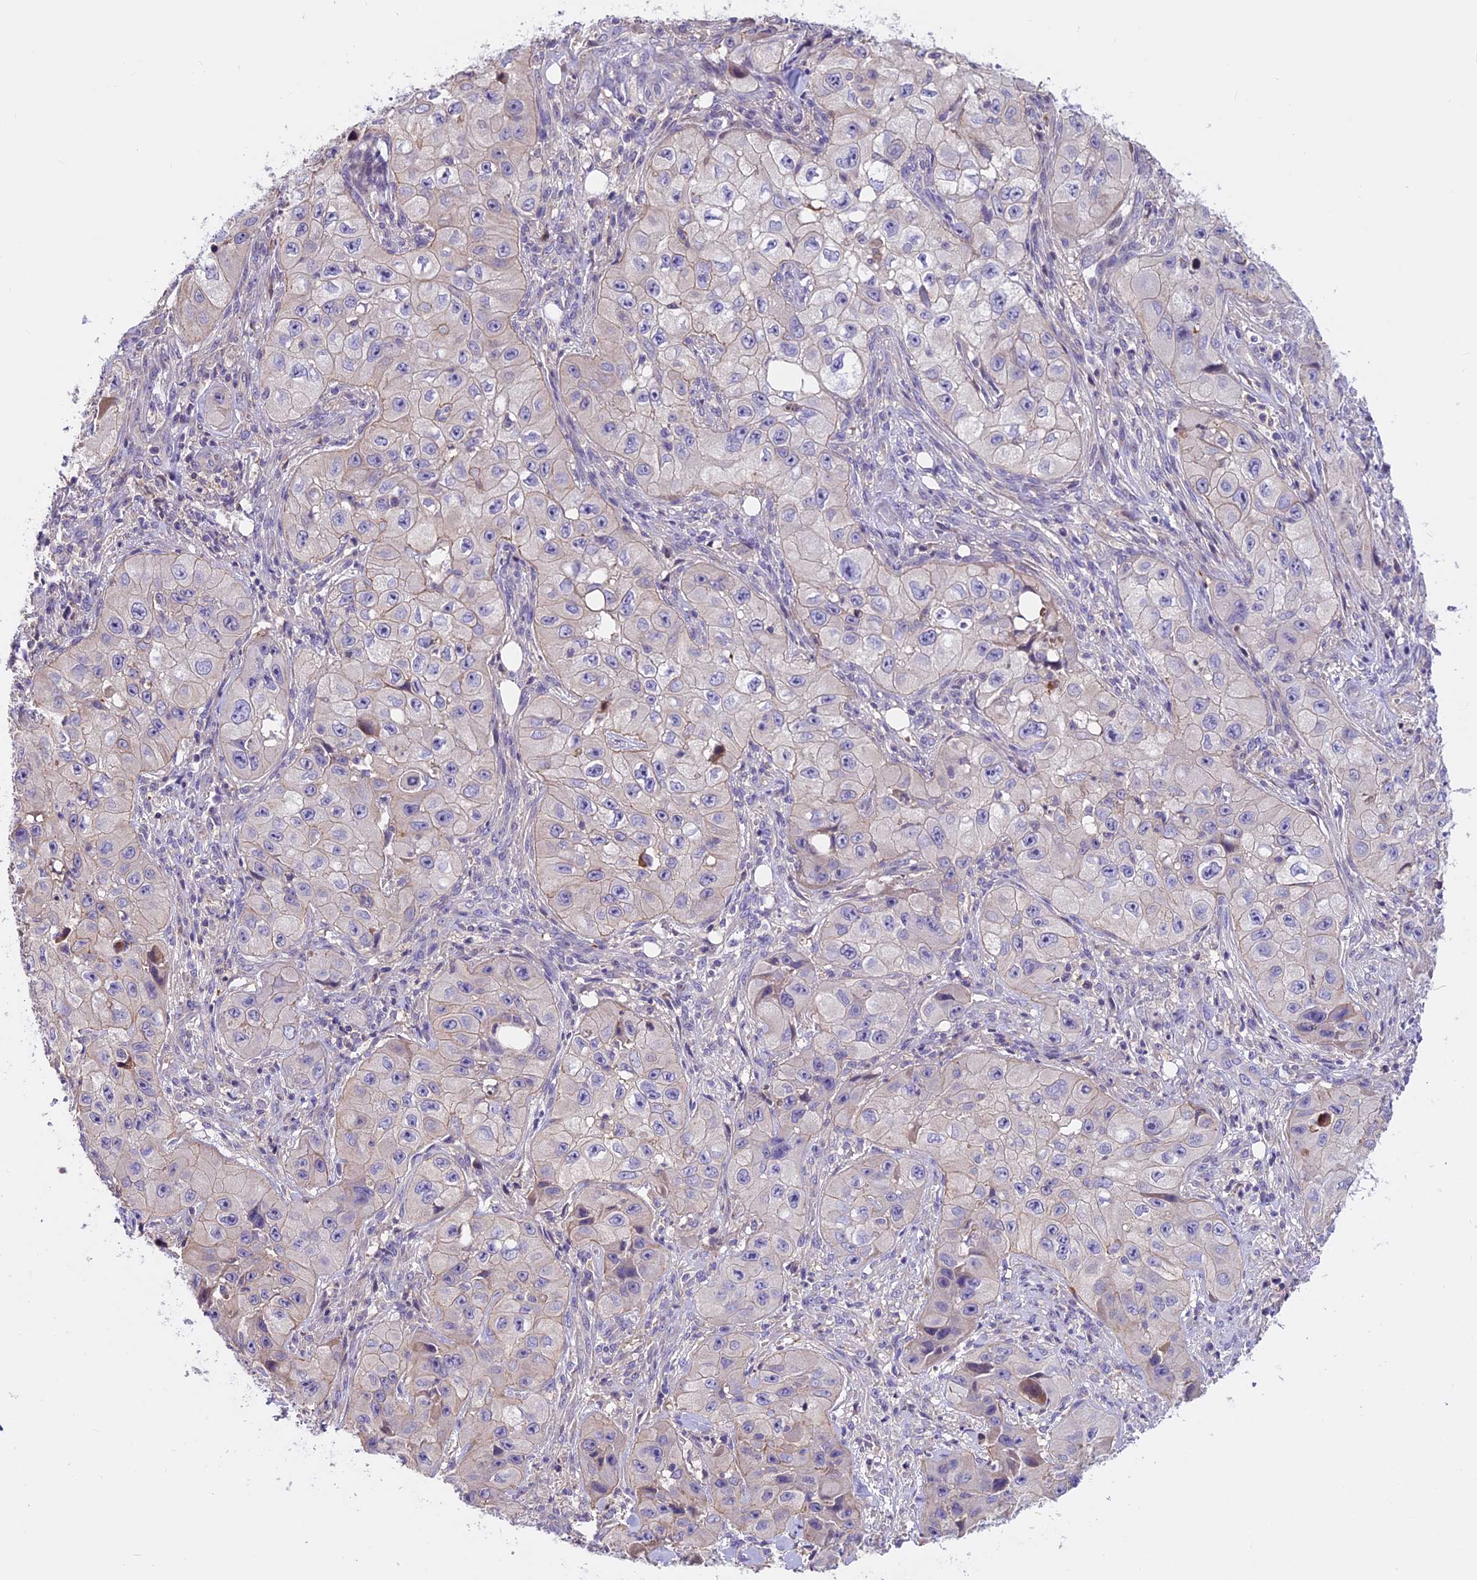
{"staining": {"intensity": "weak", "quantity": "<25%", "location": "cytoplasmic/membranous"}, "tissue": "skin cancer", "cell_type": "Tumor cells", "image_type": "cancer", "snomed": [{"axis": "morphology", "description": "Squamous cell carcinoma, NOS"}, {"axis": "topography", "description": "Skin"}, {"axis": "topography", "description": "Subcutis"}], "caption": "Tumor cells are negative for protein expression in human squamous cell carcinoma (skin).", "gene": "FAM98C", "patient": {"sex": "male", "age": 73}}